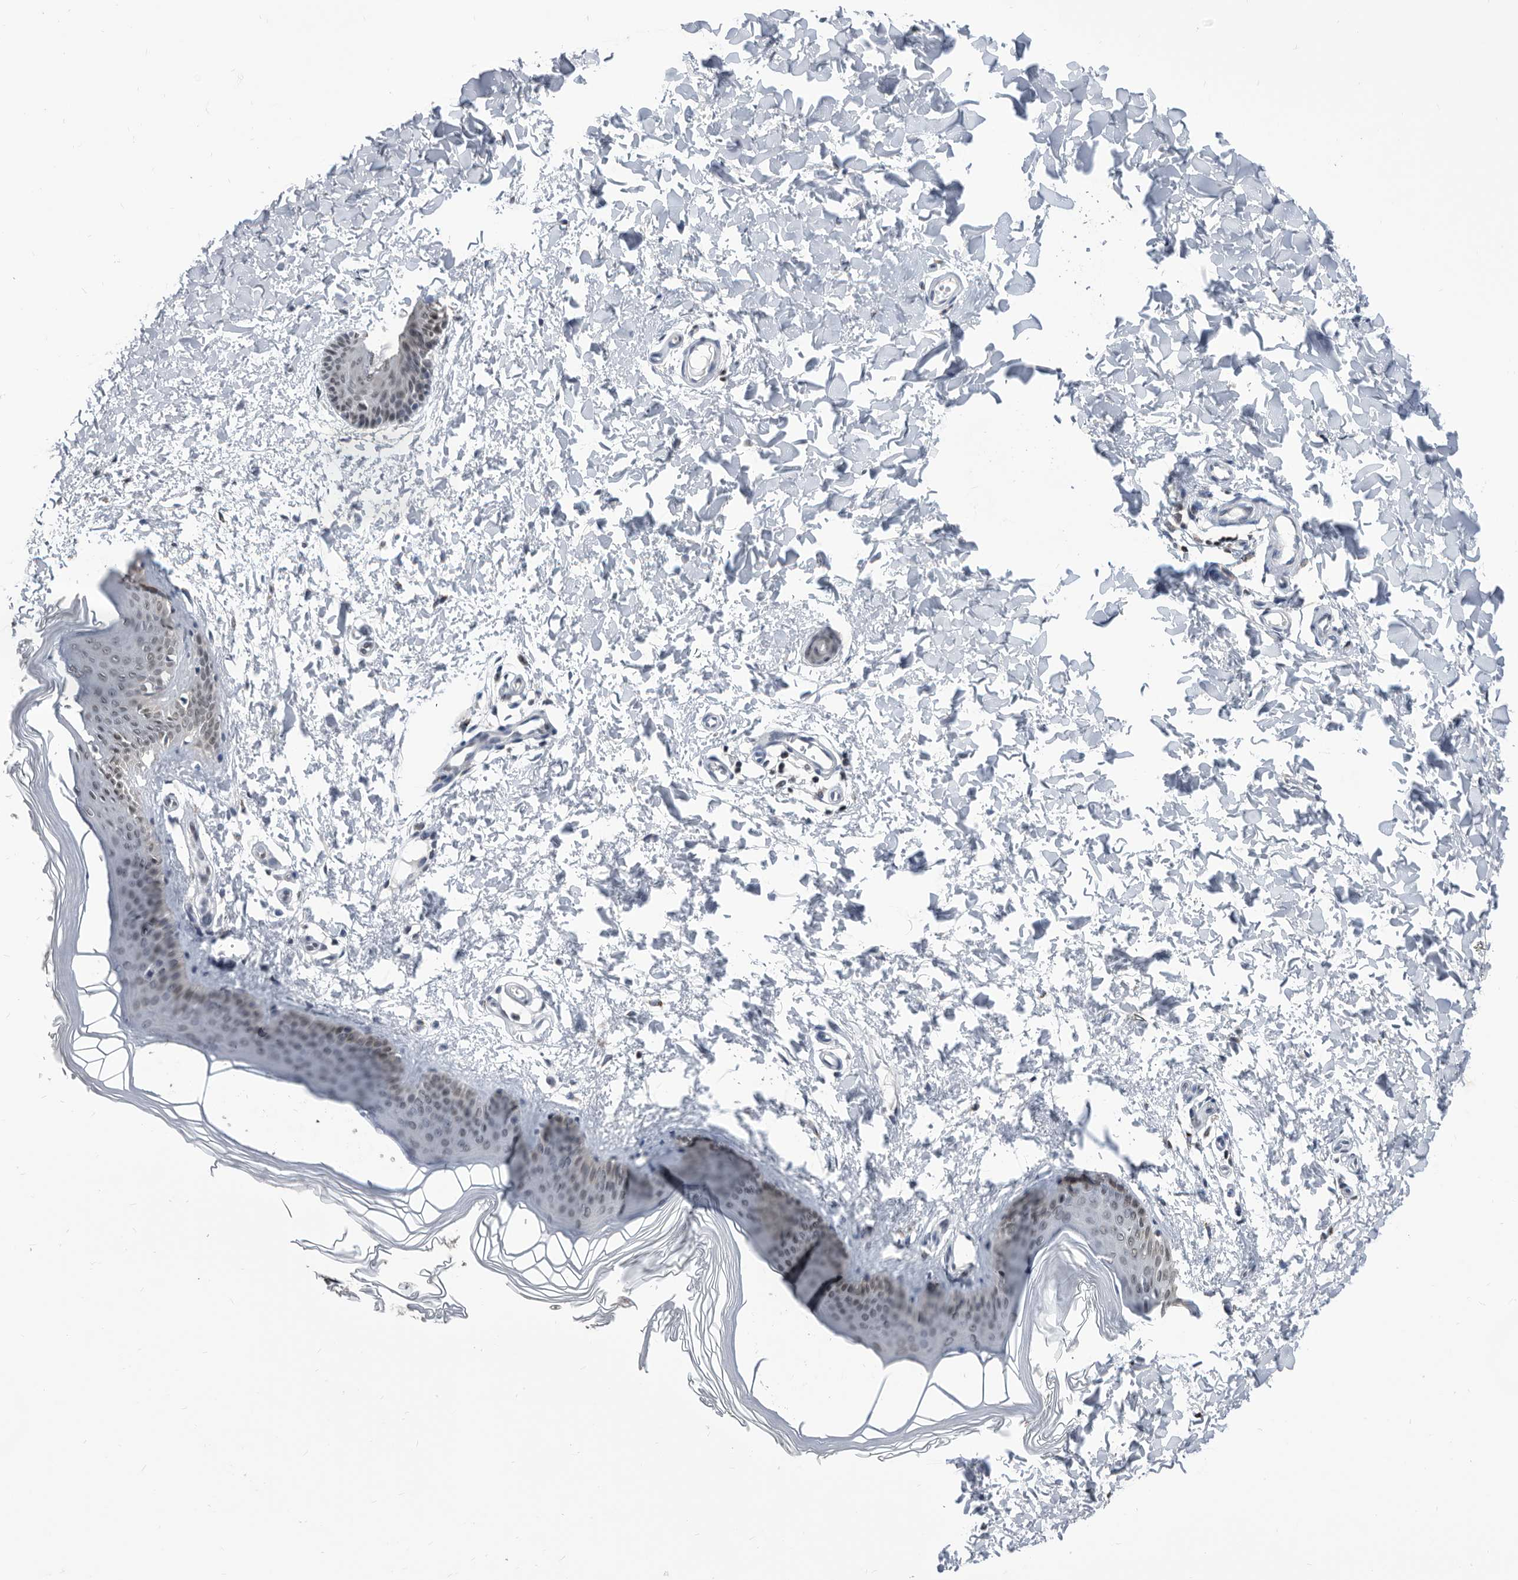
{"staining": {"intensity": "negative", "quantity": "none", "location": "none"}, "tissue": "skin", "cell_type": "Fibroblasts", "image_type": "normal", "snomed": [{"axis": "morphology", "description": "Normal tissue, NOS"}, {"axis": "topography", "description": "Skin"}], "caption": "The immunohistochemistry (IHC) photomicrograph has no significant expression in fibroblasts of skin. (Immunohistochemistry, brightfield microscopy, high magnification).", "gene": "TSTD1", "patient": {"sex": "female", "age": 27}}